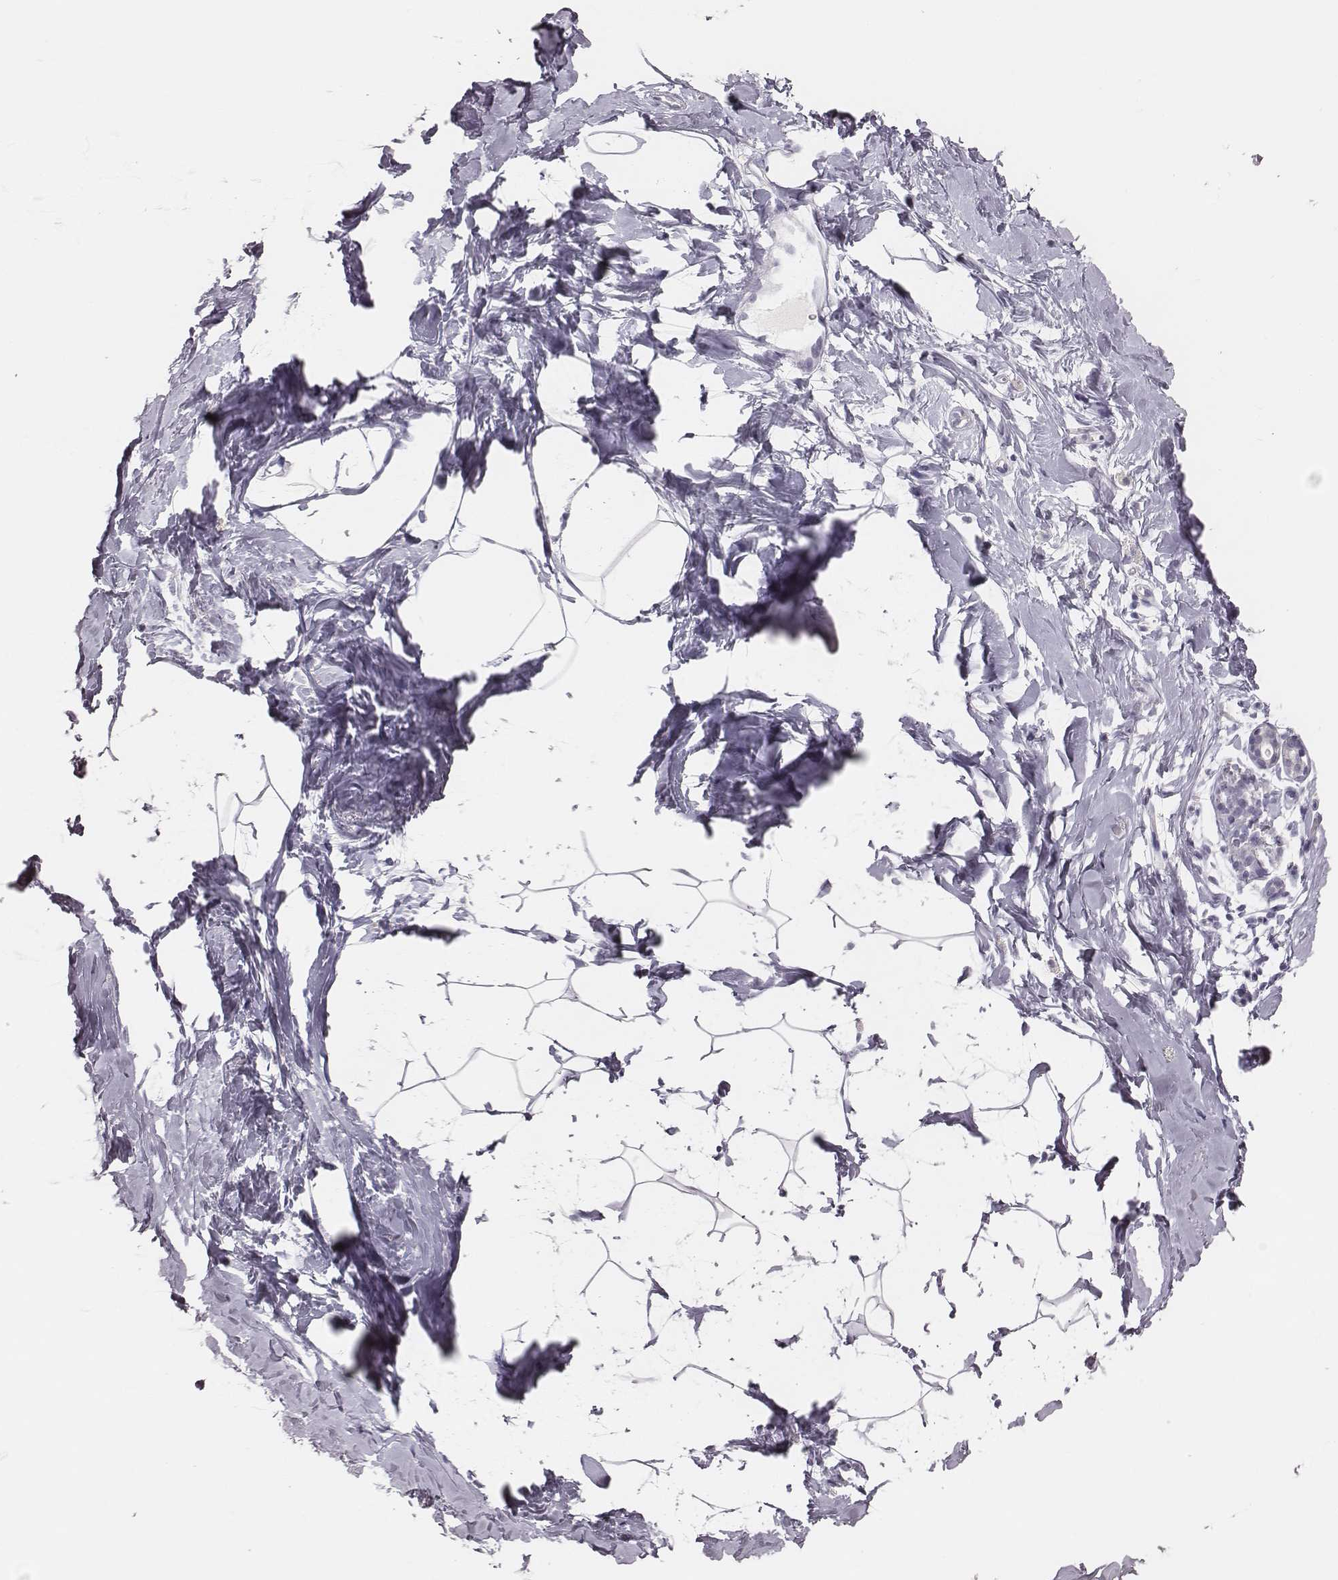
{"staining": {"intensity": "negative", "quantity": "none", "location": "none"}, "tissue": "breast", "cell_type": "Adipocytes", "image_type": "normal", "snomed": [{"axis": "morphology", "description": "Normal tissue, NOS"}, {"axis": "topography", "description": "Breast"}], "caption": "Adipocytes are negative for brown protein staining in benign breast. Brightfield microscopy of immunohistochemistry (IHC) stained with DAB (3,3'-diaminobenzidine) (brown) and hematoxylin (blue), captured at high magnification.", "gene": "ADGRF4", "patient": {"sex": "female", "age": 32}}